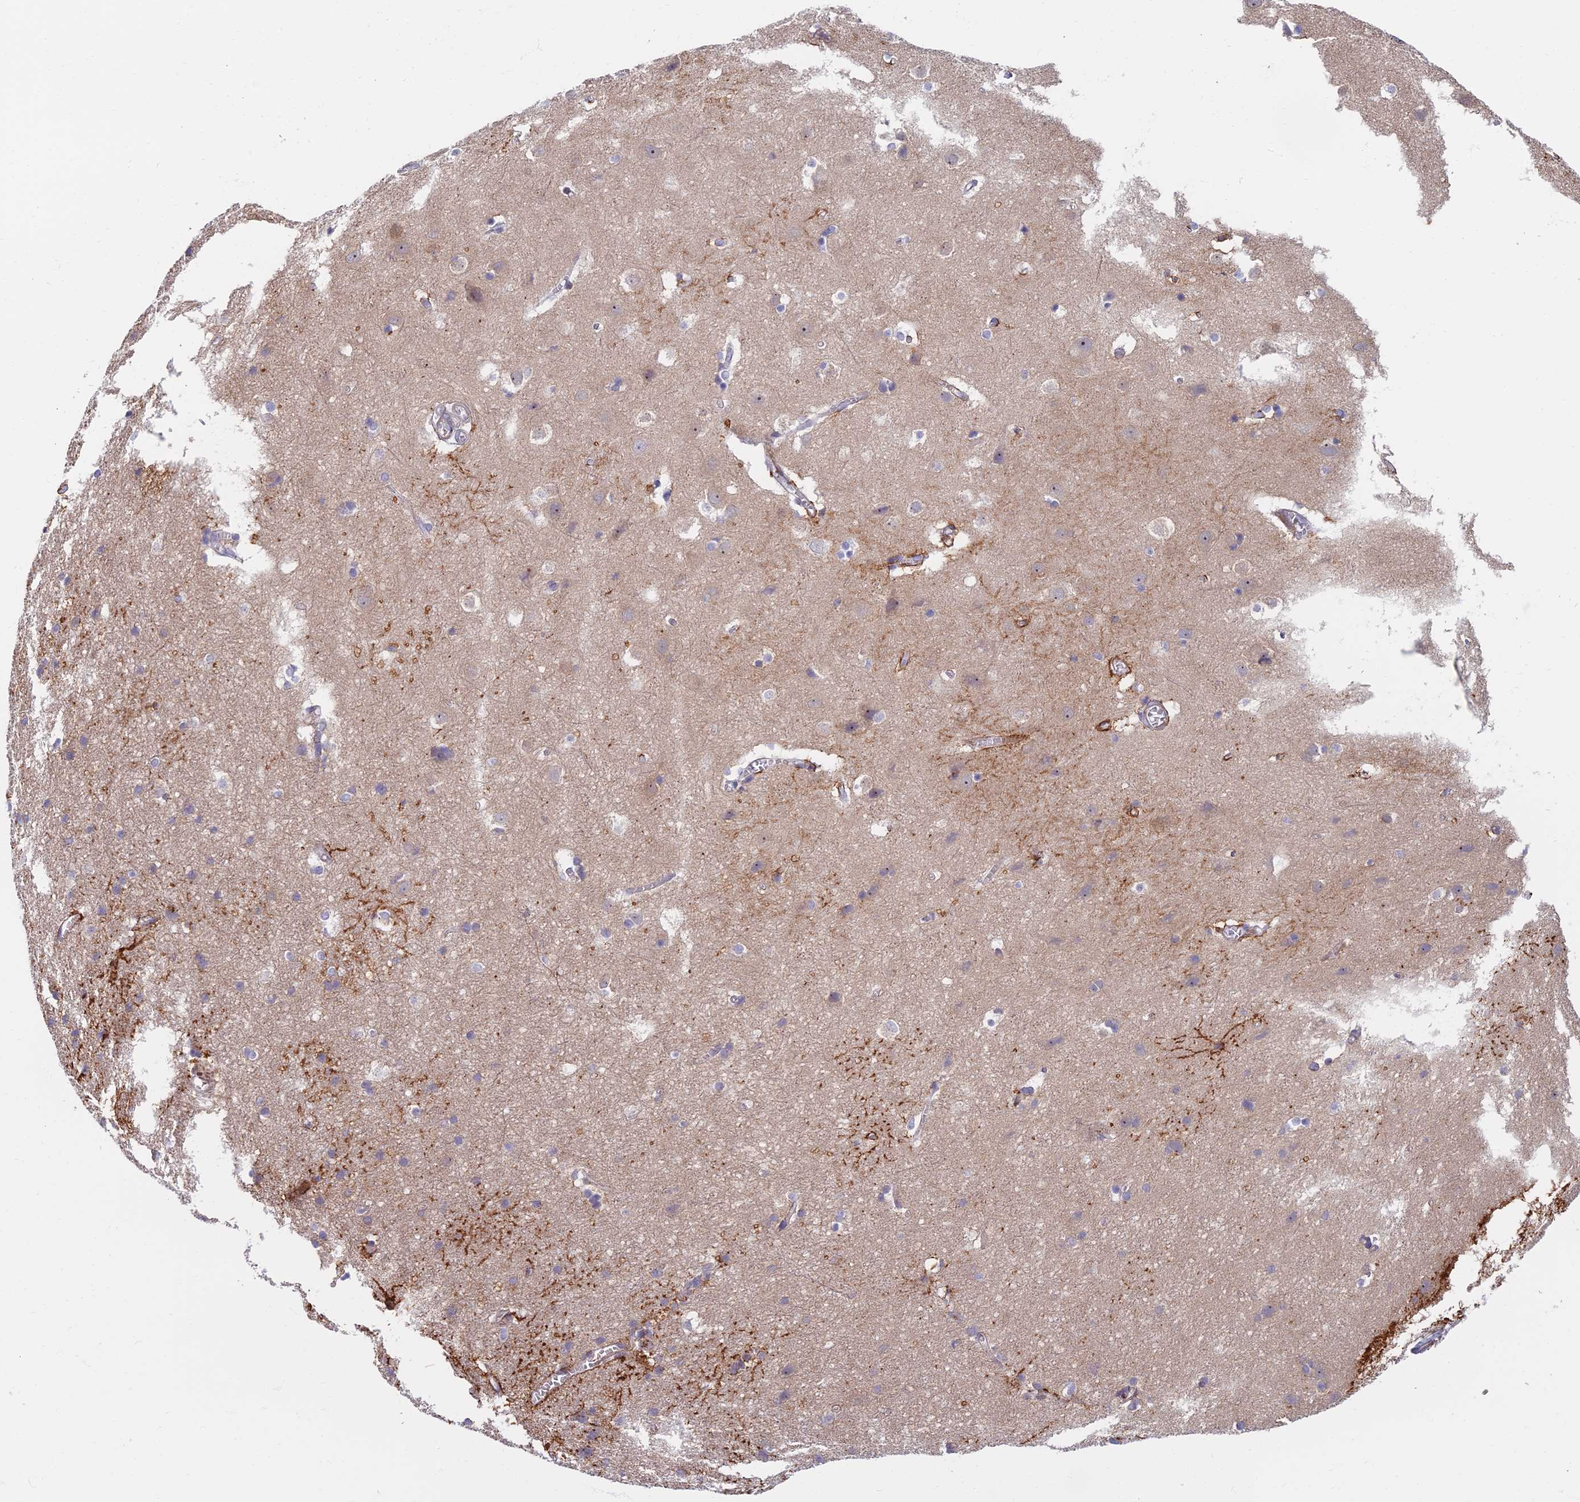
{"staining": {"intensity": "negative", "quantity": "none", "location": "none"}, "tissue": "cerebral cortex", "cell_type": "Endothelial cells", "image_type": "normal", "snomed": [{"axis": "morphology", "description": "Normal tissue, NOS"}, {"axis": "topography", "description": "Cerebral cortex"}], "caption": "High magnification brightfield microscopy of unremarkable cerebral cortex stained with DAB (3,3'-diaminobenzidine) (brown) and counterstained with hematoxylin (blue): endothelial cells show no significant positivity.", "gene": "C15orf40", "patient": {"sex": "male", "age": 54}}